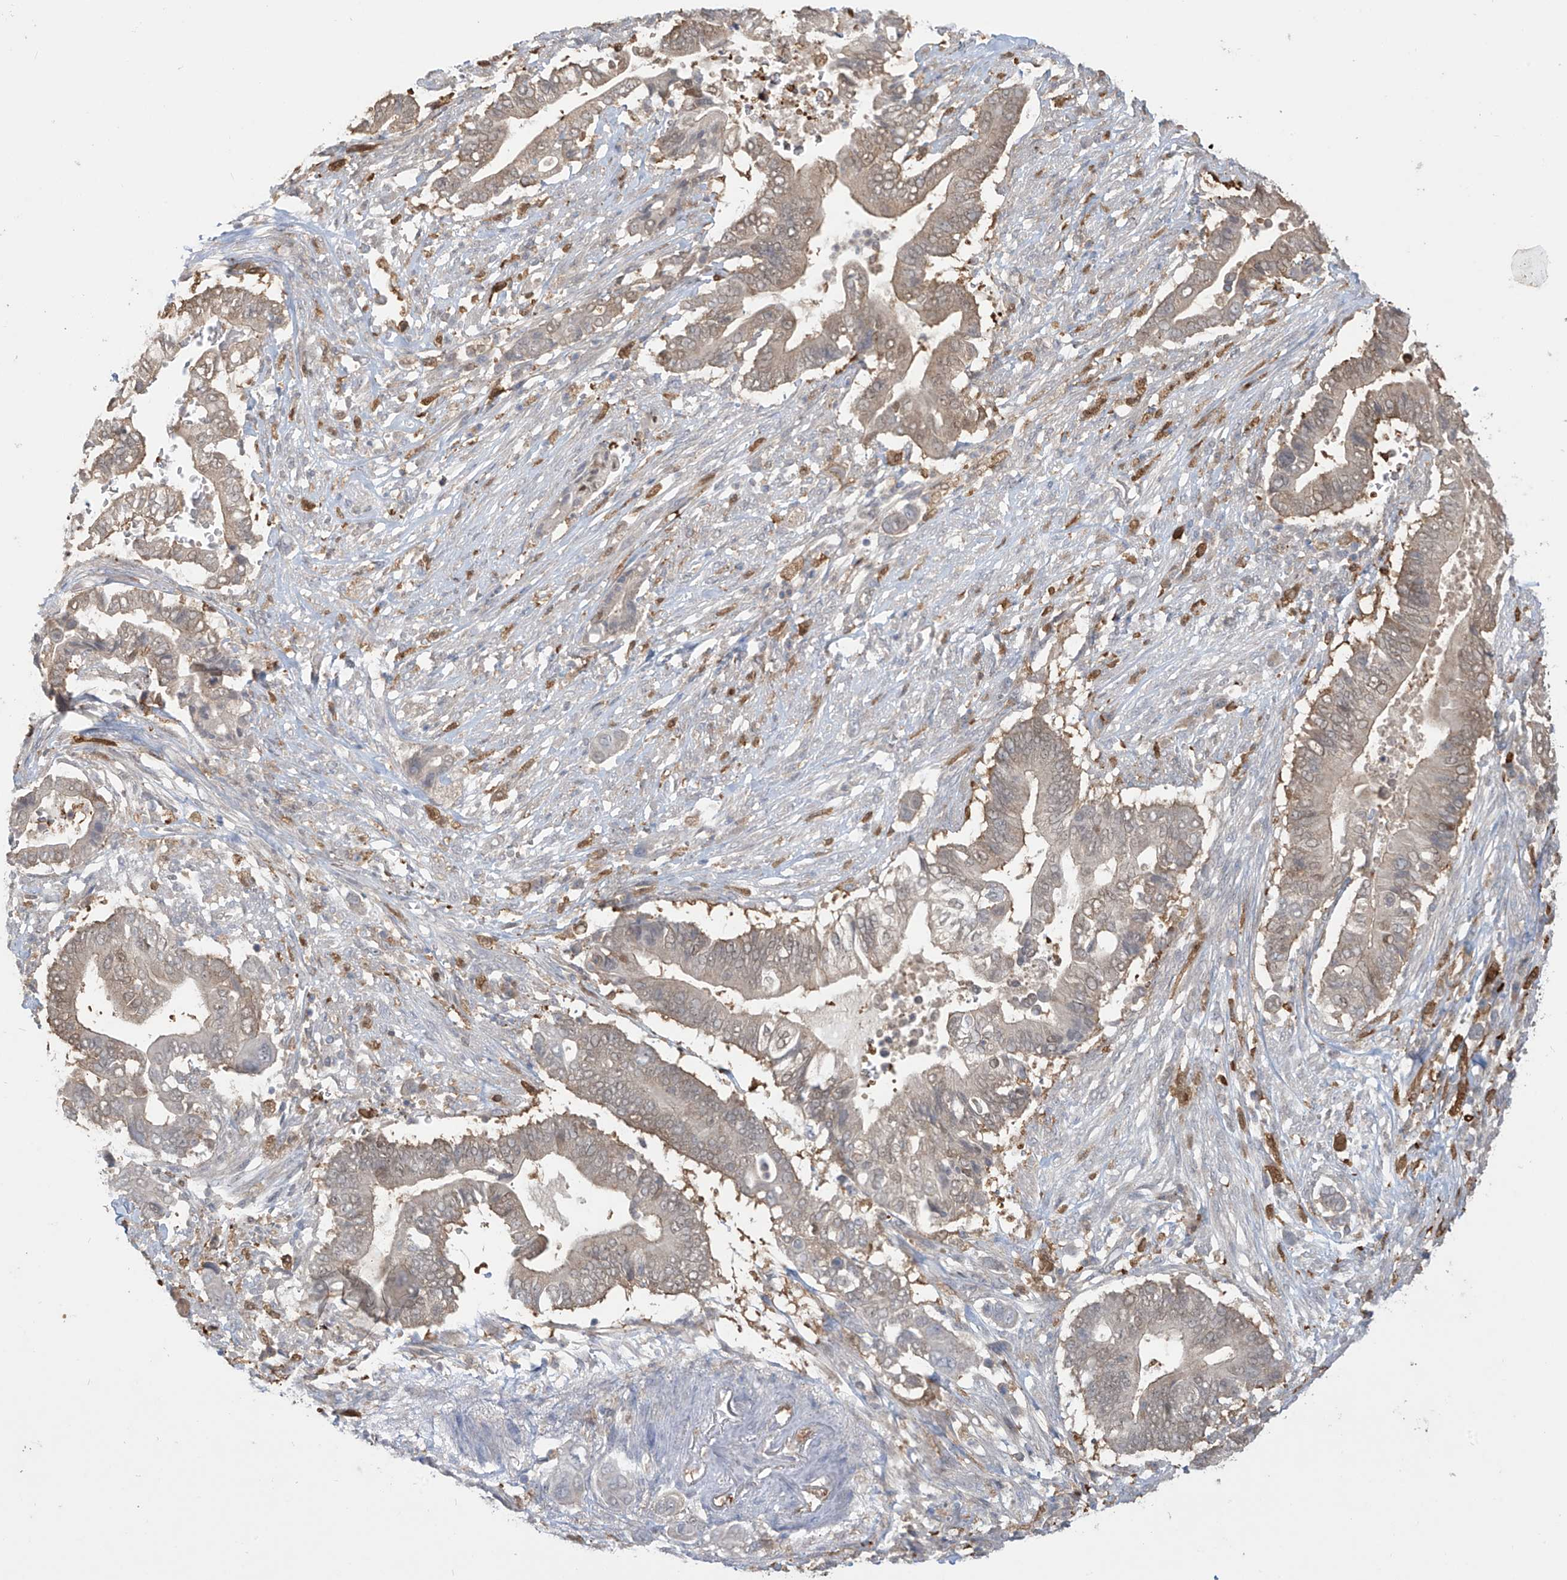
{"staining": {"intensity": "weak", "quantity": ">75%", "location": "cytoplasmic/membranous,nuclear"}, "tissue": "pancreatic cancer", "cell_type": "Tumor cells", "image_type": "cancer", "snomed": [{"axis": "morphology", "description": "Adenocarcinoma, NOS"}, {"axis": "topography", "description": "Pancreas"}], "caption": "A brown stain labels weak cytoplasmic/membranous and nuclear expression of a protein in adenocarcinoma (pancreatic) tumor cells.", "gene": "IDH1", "patient": {"sex": "male", "age": 68}}